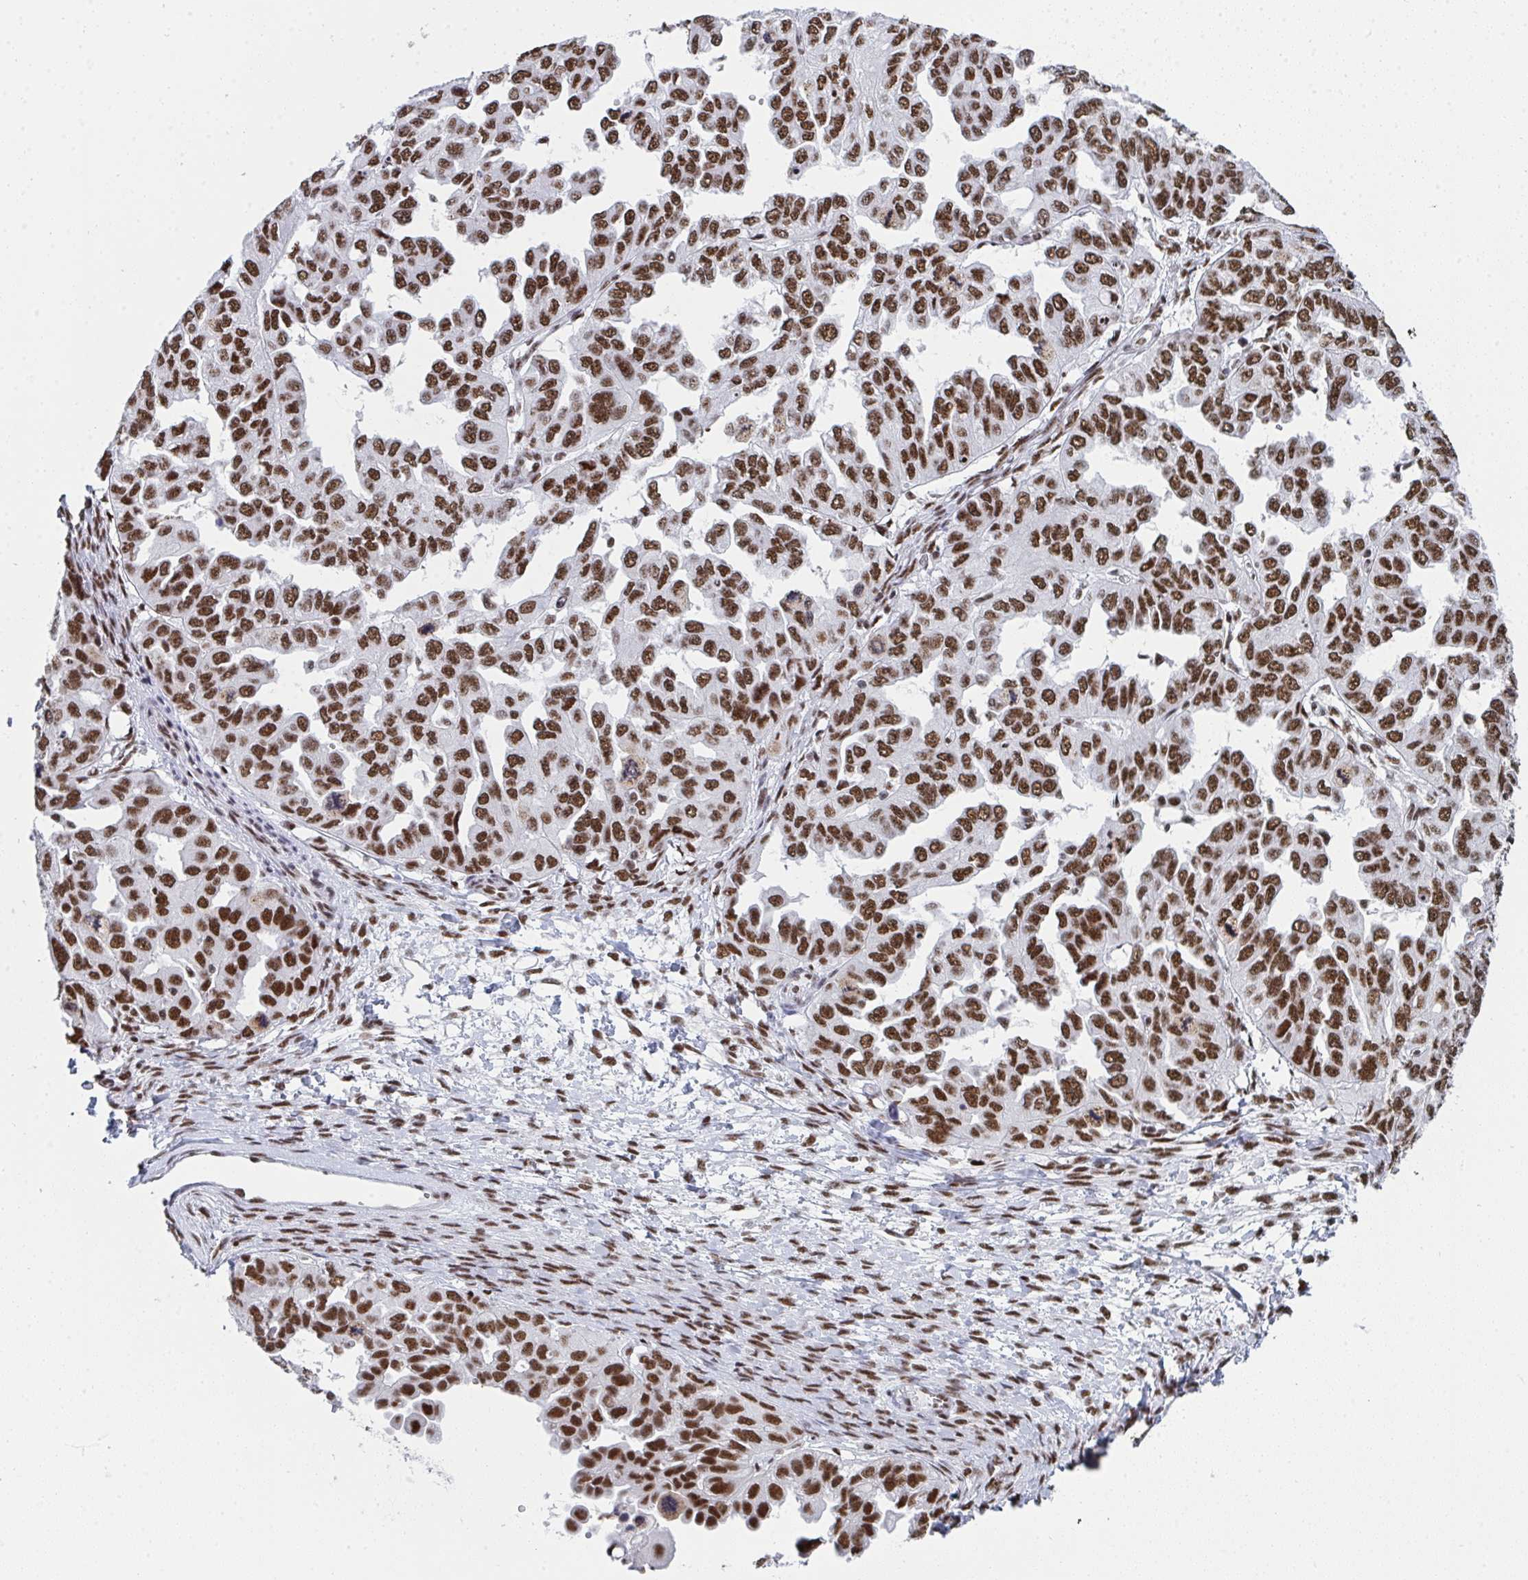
{"staining": {"intensity": "moderate", "quantity": ">75%", "location": "nuclear"}, "tissue": "ovarian cancer", "cell_type": "Tumor cells", "image_type": "cancer", "snomed": [{"axis": "morphology", "description": "Cystadenocarcinoma, serous, NOS"}, {"axis": "topography", "description": "Ovary"}], "caption": "Ovarian cancer tissue displays moderate nuclear expression in approximately >75% of tumor cells", "gene": "SNRNP70", "patient": {"sex": "female", "age": 53}}